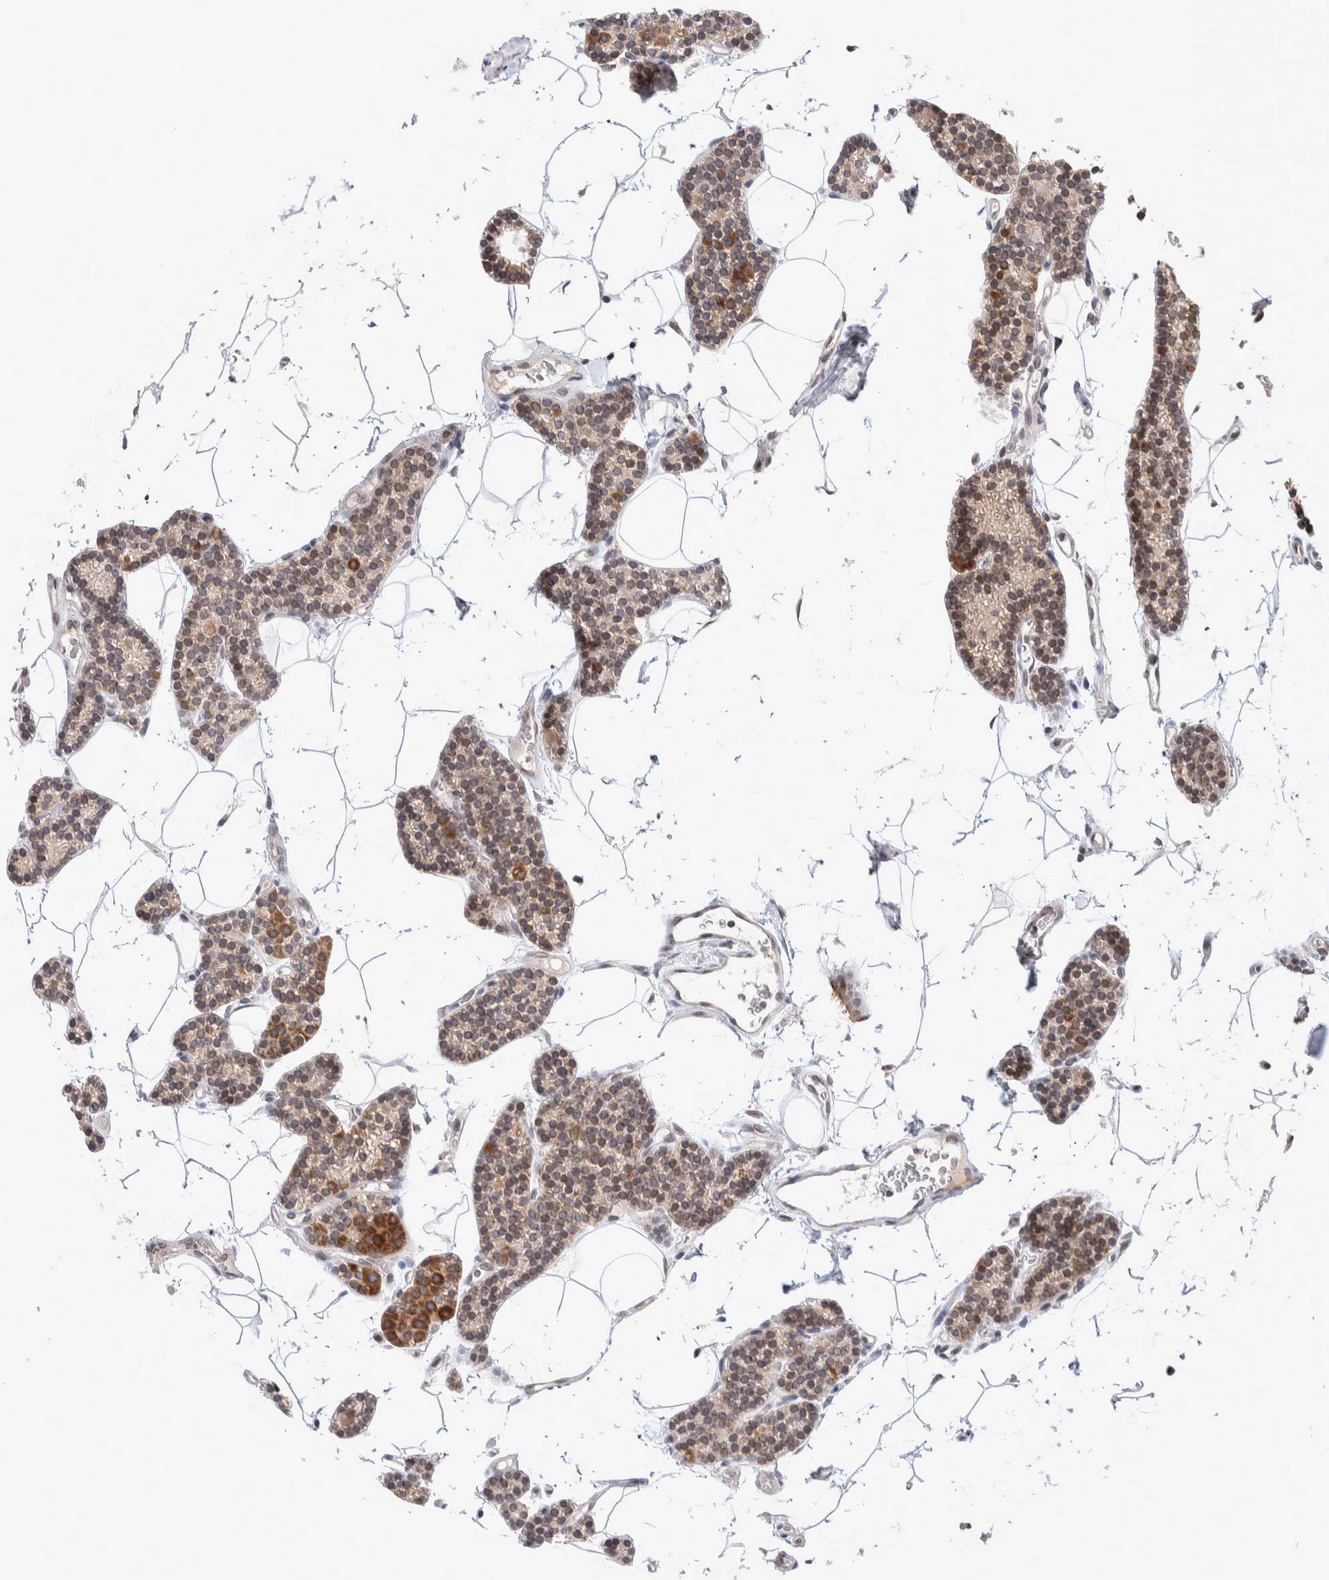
{"staining": {"intensity": "moderate", "quantity": ">75%", "location": "cytoplasmic/membranous,nuclear"}, "tissue": "parathyroid gland", "cell_type": "Glandular cells", "image_type": "normal", "snomed": [{"axis": "morphology", "description": "Normal tissue, NOS"}, {"axis": "topography", "description": "Parathyroid gland"}], "caption": "Parathyroid gland stained with IHC reveals moderate cytoplasmic/membranous,nuclear positivity in approximately >75% of glandular cells.", "gene": "CRAT", "patient": {"sex": "male", "age": 52}}